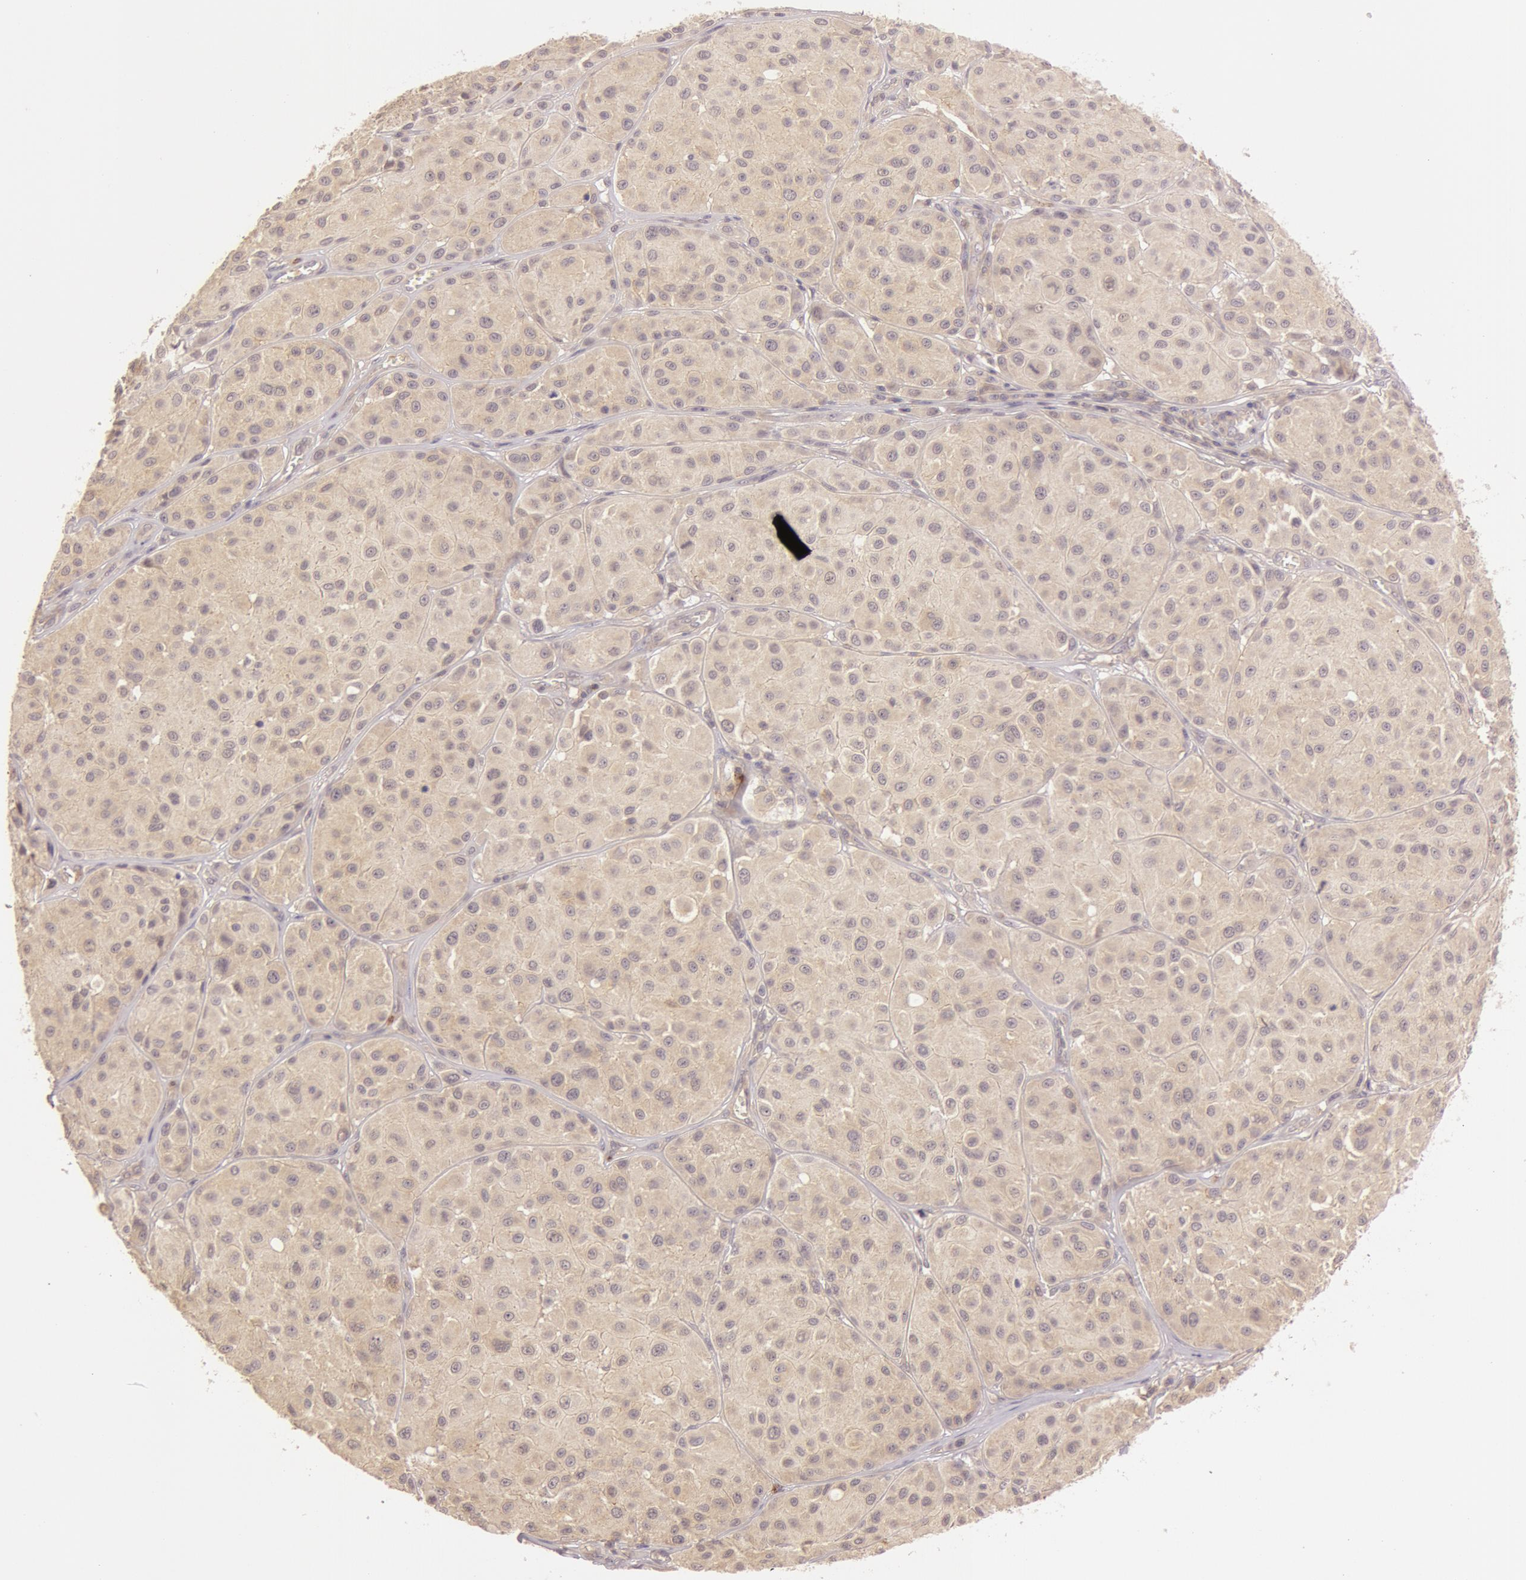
{"staining": {"intensity": "weak", "quantity": ">75%", "location": "cytoplasmic/membranous"}, "tissue": "melanoma", "cell_type": "Tumor cells", "image_type": "cancer", "snomed": [{"axis": "morphology", "description": "Malignant melanoma, NOS"}, {"axis": "topography", "description": "Skin"}], "caption": "A brown stain labels weak cytoplasmic/membranous expression of a protein in human melanoma tumor cells.", "gene": "ATG2B", "patient": {"sex": "male", "age": 36}}